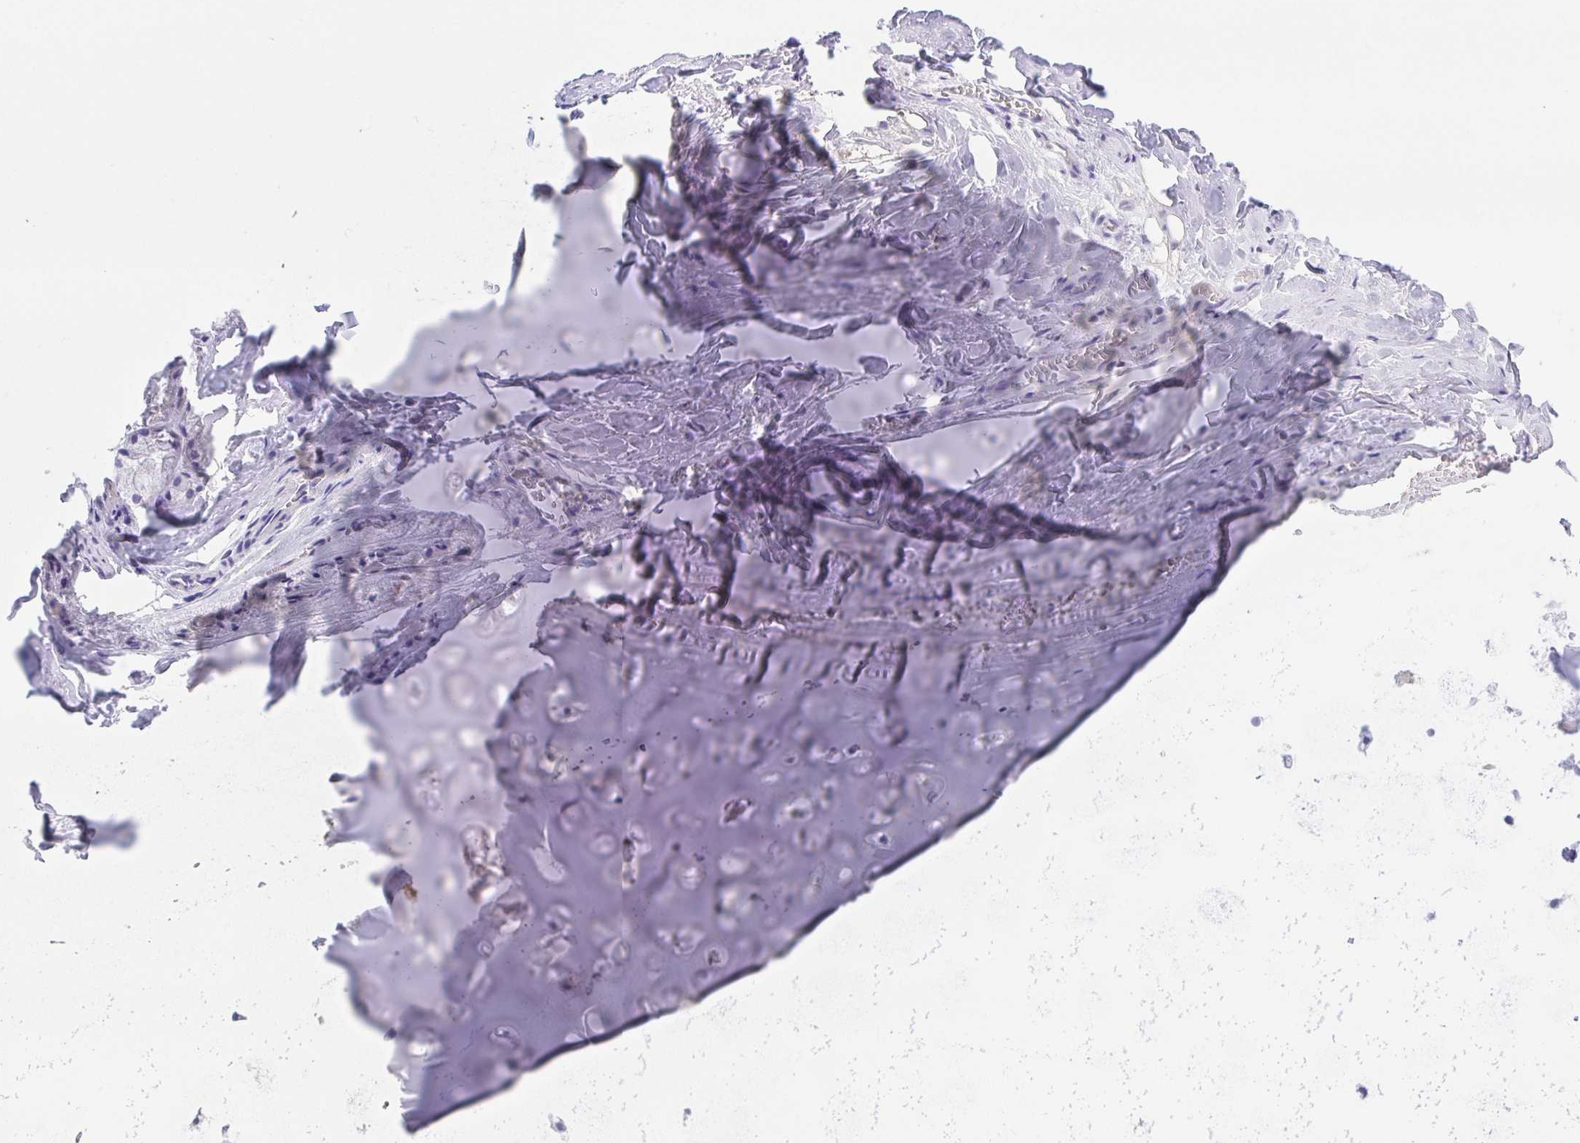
{"staining": {"intensity": "negative", "quantity": "none", "location": "none"}, "tissue": "adipose tissue", "cell_type": "Adipocytes", "image_type": "normal", "snomed": [{"axis": "morphology", "description": "Normal tissue, NOS"}, {"axis": "topography", "description": "Cartilage tissue"}, {"axis": "topography", "description": "Nasopharynx"}, {"axis": "topography", "description": "Thyroid gland"}], "caption": "This is an immunohistochemistry (IHC) micrograph of benign human adipose tissue. There is no expression in adipocytes.", "gene": "HAPLN2", "patient": {"sex": "male", "age": 63}}